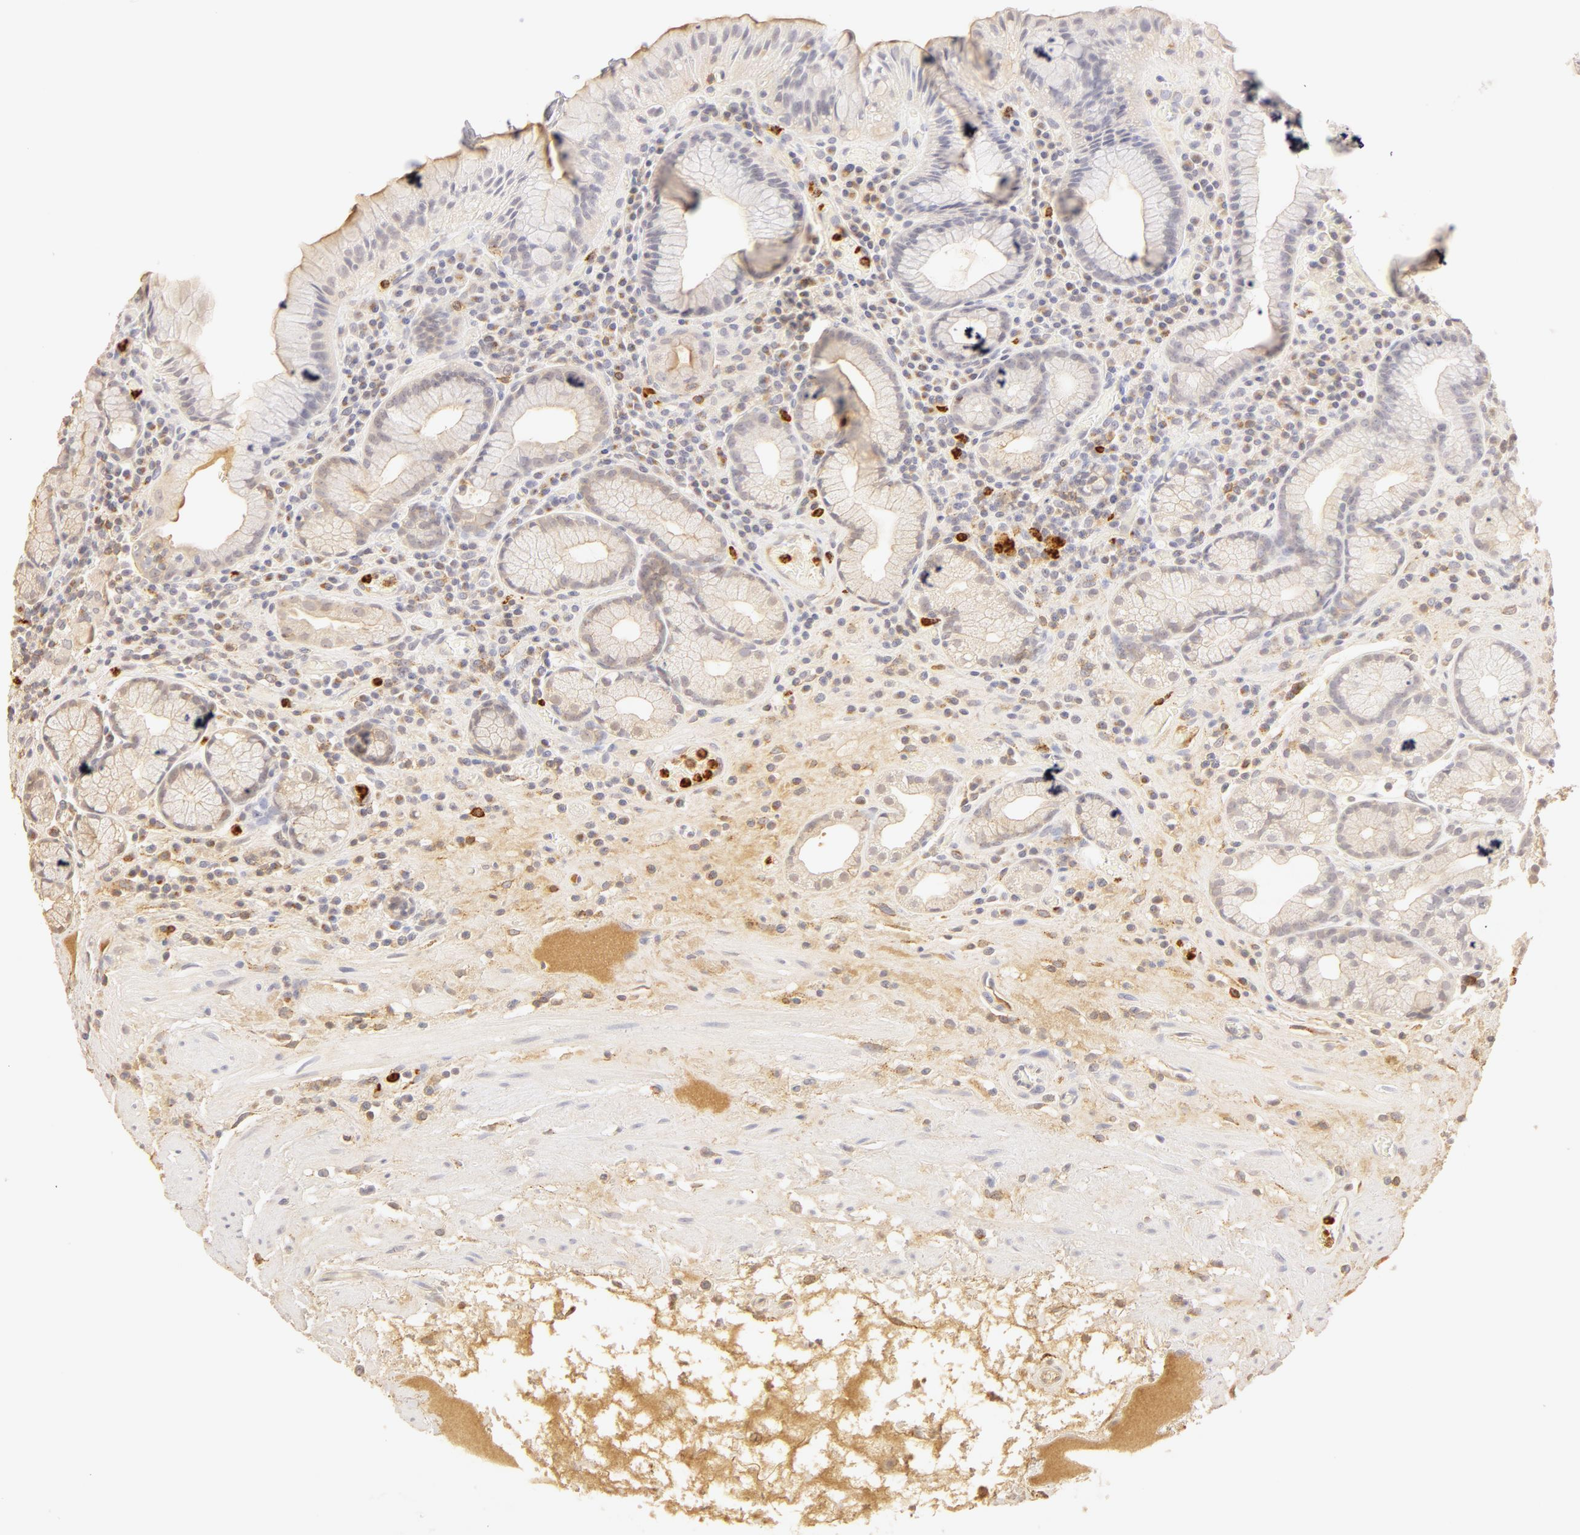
{"staining": {"intensity": "negative", "quantity": "none", "location": "none"}, "tissue": "stomach", "cell_type": "Glandular cells", "image_type": "normal", "snomed": [{"axis": "morphology", "description": "Normal tissue, NOS"}, {"axis": "topography", "description": "Stomach, lower"}, {"axis": "topography", "description": "Duodenum"}], "caption": "This is an immunohistochemistry photomicrograph of unremarkable stomach. There is no staining in glandular cells.", "gene": "C1R", "patient": {"sex": "male", "age": 84}}